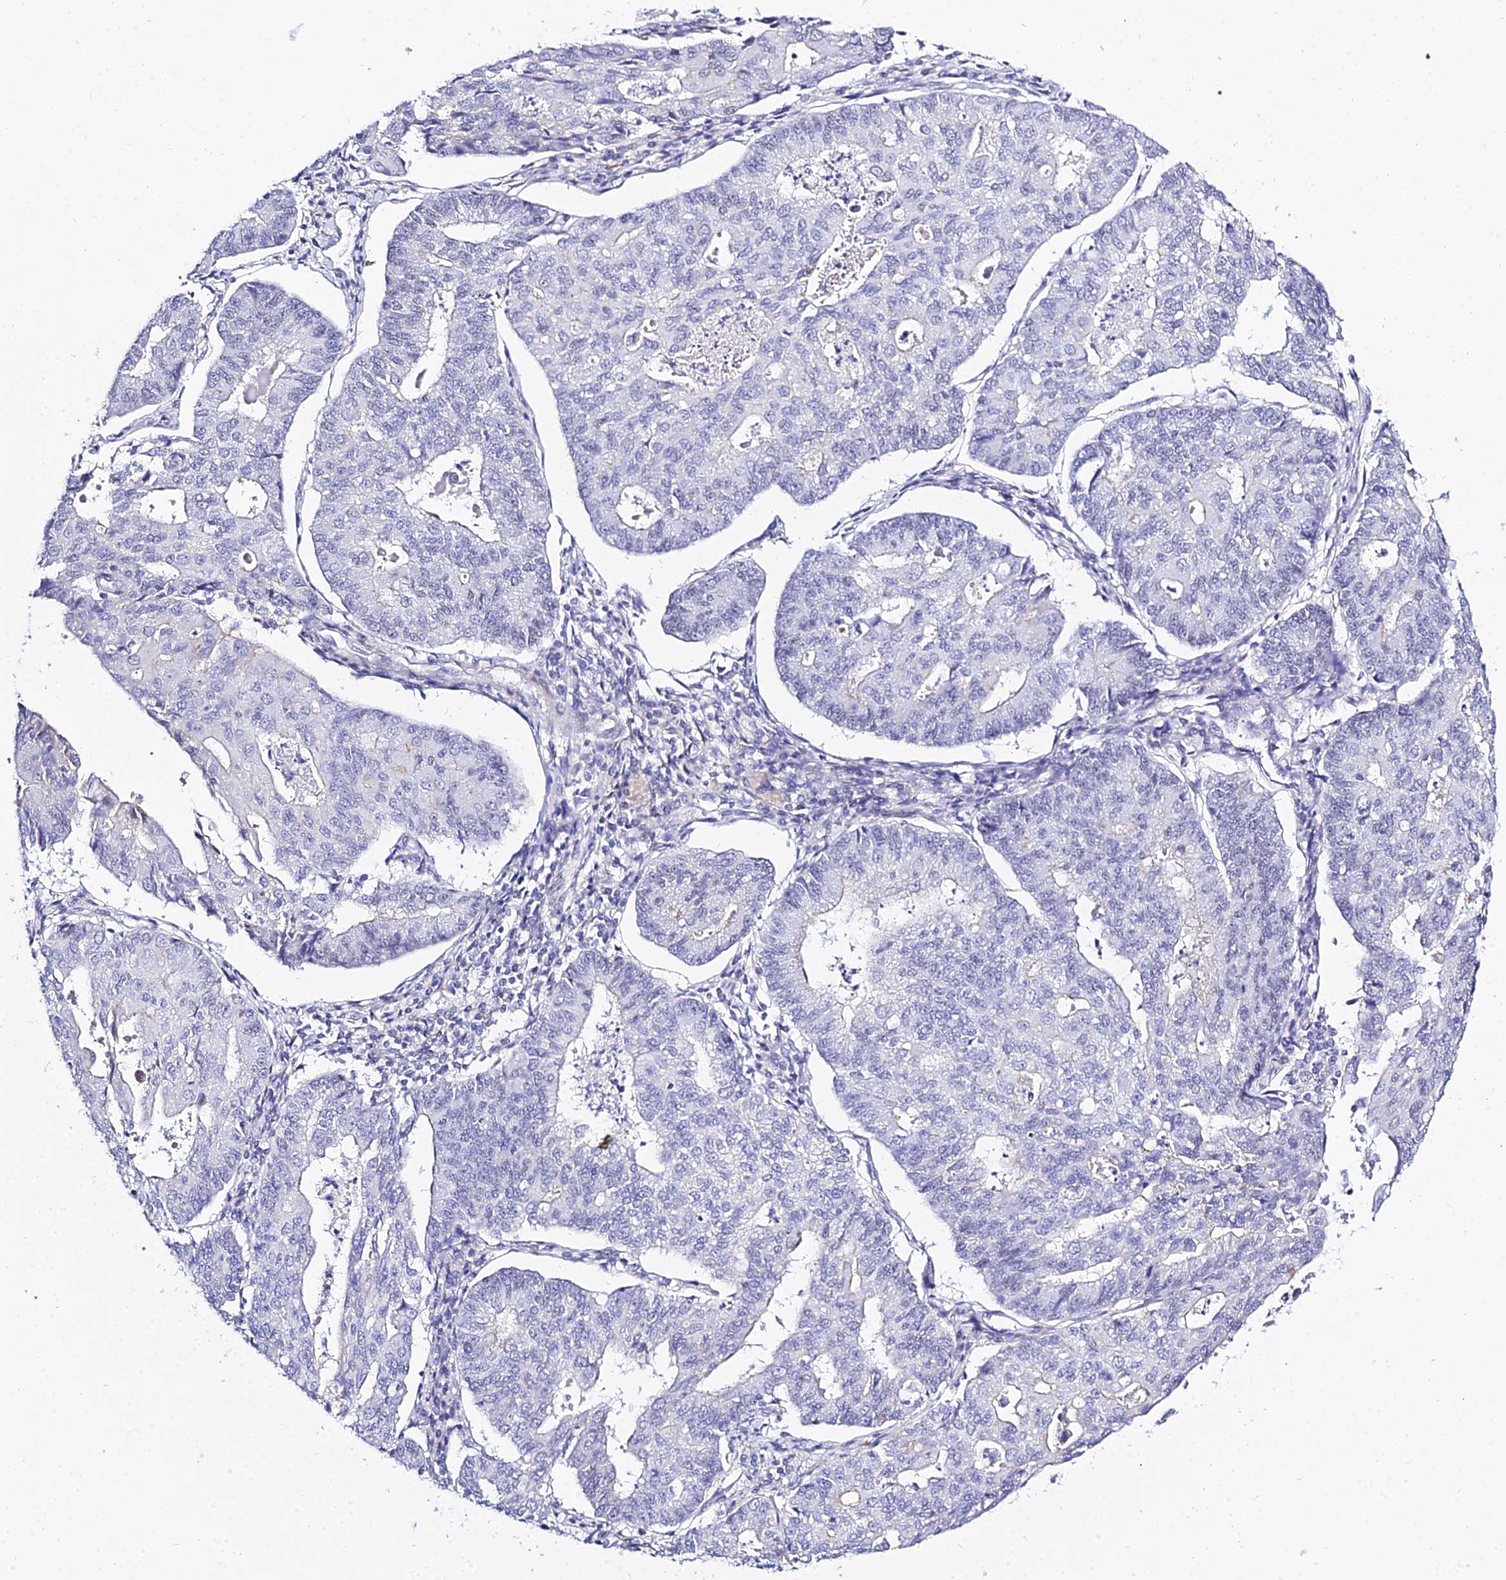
{"staining": {"intensity": "negative", "quantity": "none", "location": "none"}, "tissue": "endometrial cancer", "cell_type": "Tumor cells", "image_type": "cancer", "snomed": [{"axis": "morphology", "description": "Adenocarcinoma, NOS"}, {"axis": "topography", "description": "Endometrium"}], "caption": "DAB (3,3'-diaminobenzidine) immunohistochemical staining of endometrial adenocarcinoma displays no significant expression in tumor cells.", "gene": "ZNF628", "patient": {"sex": "female", "age": 56}}